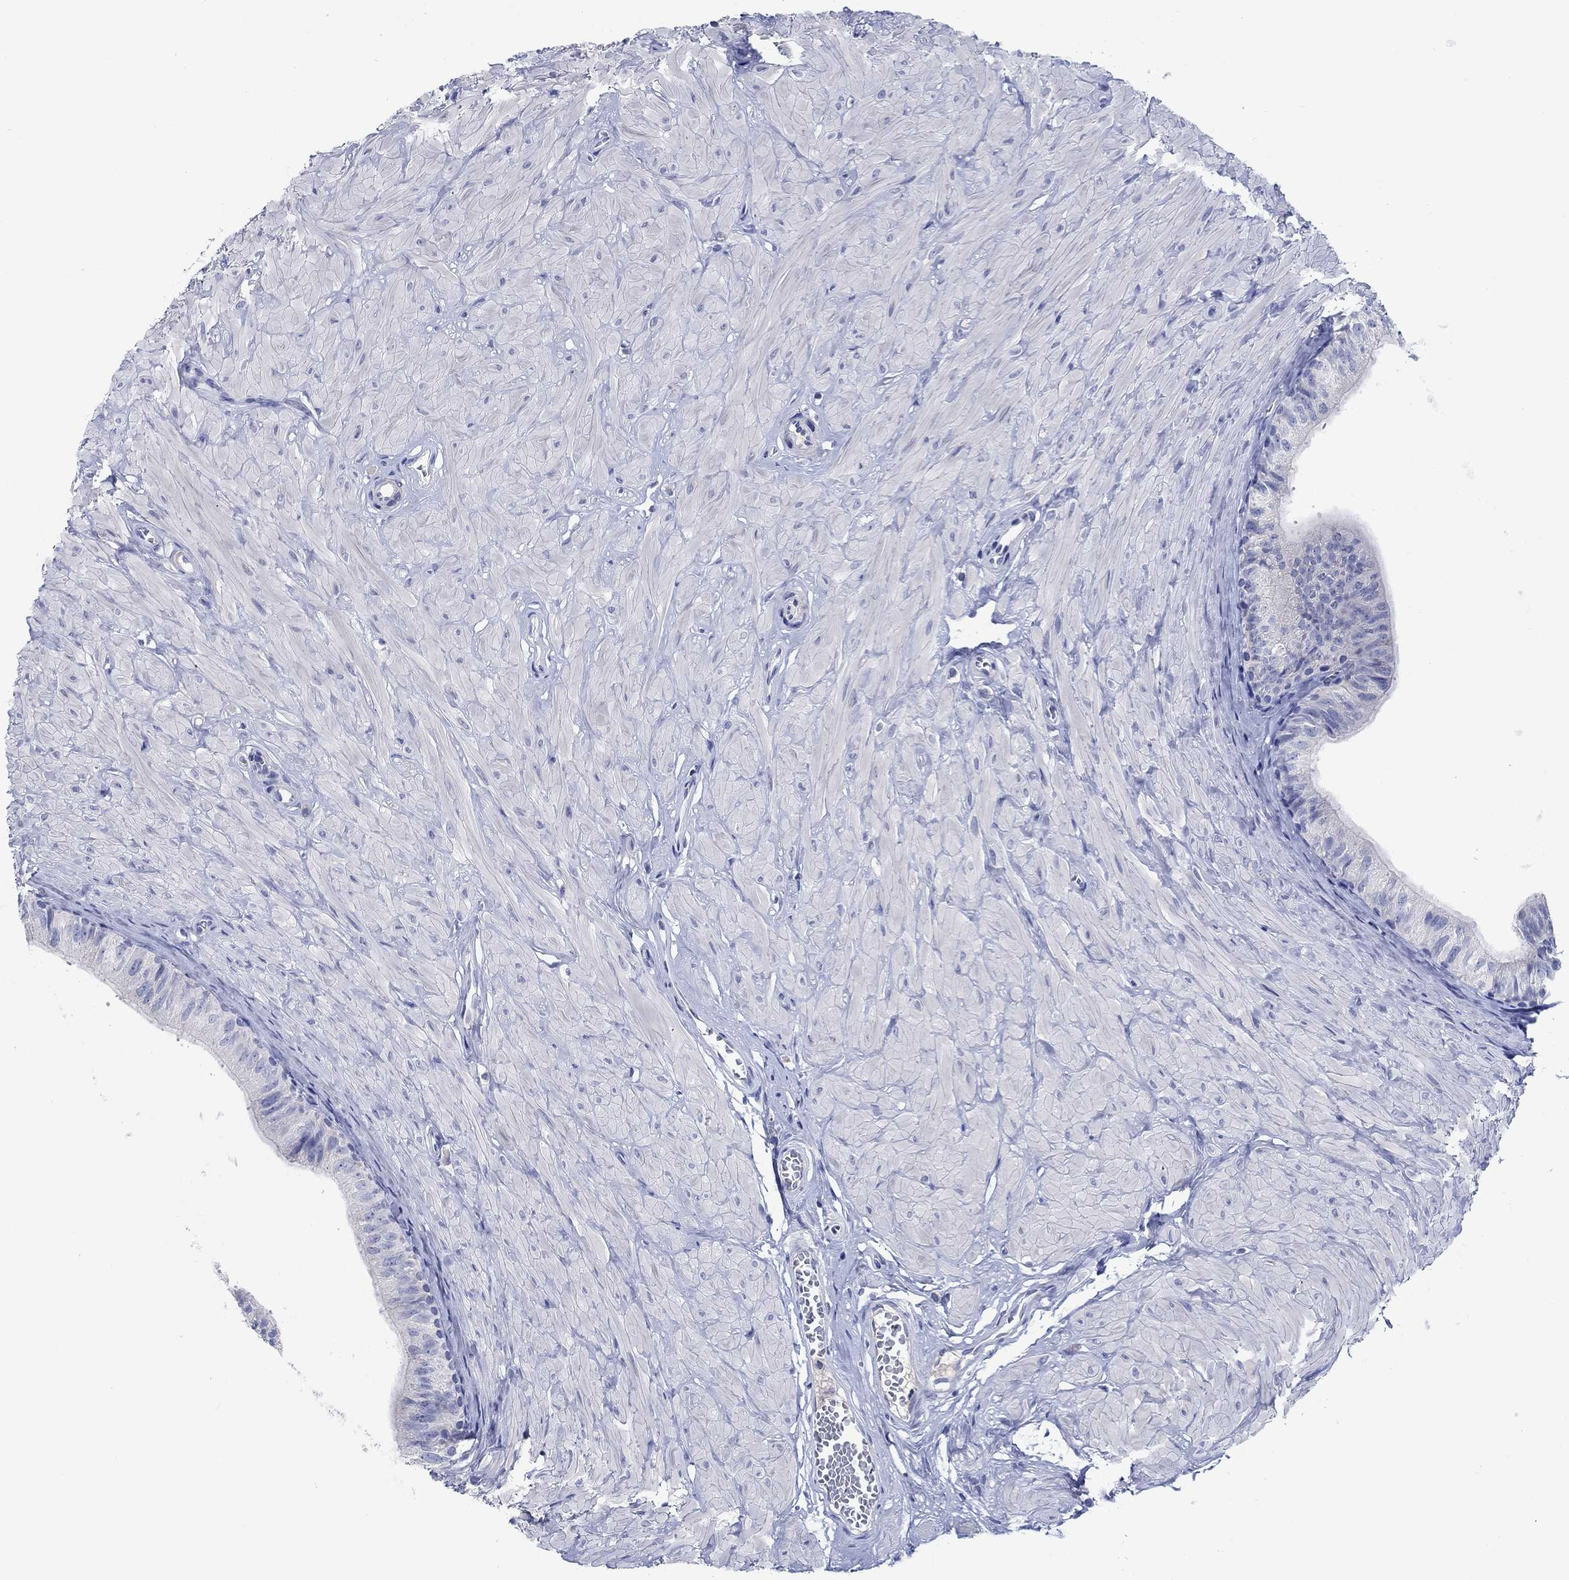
{"staining": {"intensity": "negative", "quantity": "none", "location": "none"}, "tissue": "epididymis", "cell_type": "Glandular cells", "image_type": "normal", "snomed": [{"axis": "morphology", "description": "Normal tissue, NOS"}, {"axis": "topography", "description": "Epididymis"}, {"axis": "topography", "description": "Vas deferens"}], "caption": "A micrograph of epididymis stained for a protein exhibits no brown staining in glandular cells.", "gene": "ENSG00000251537", "patient": {"sex": "male", "age": 23}}